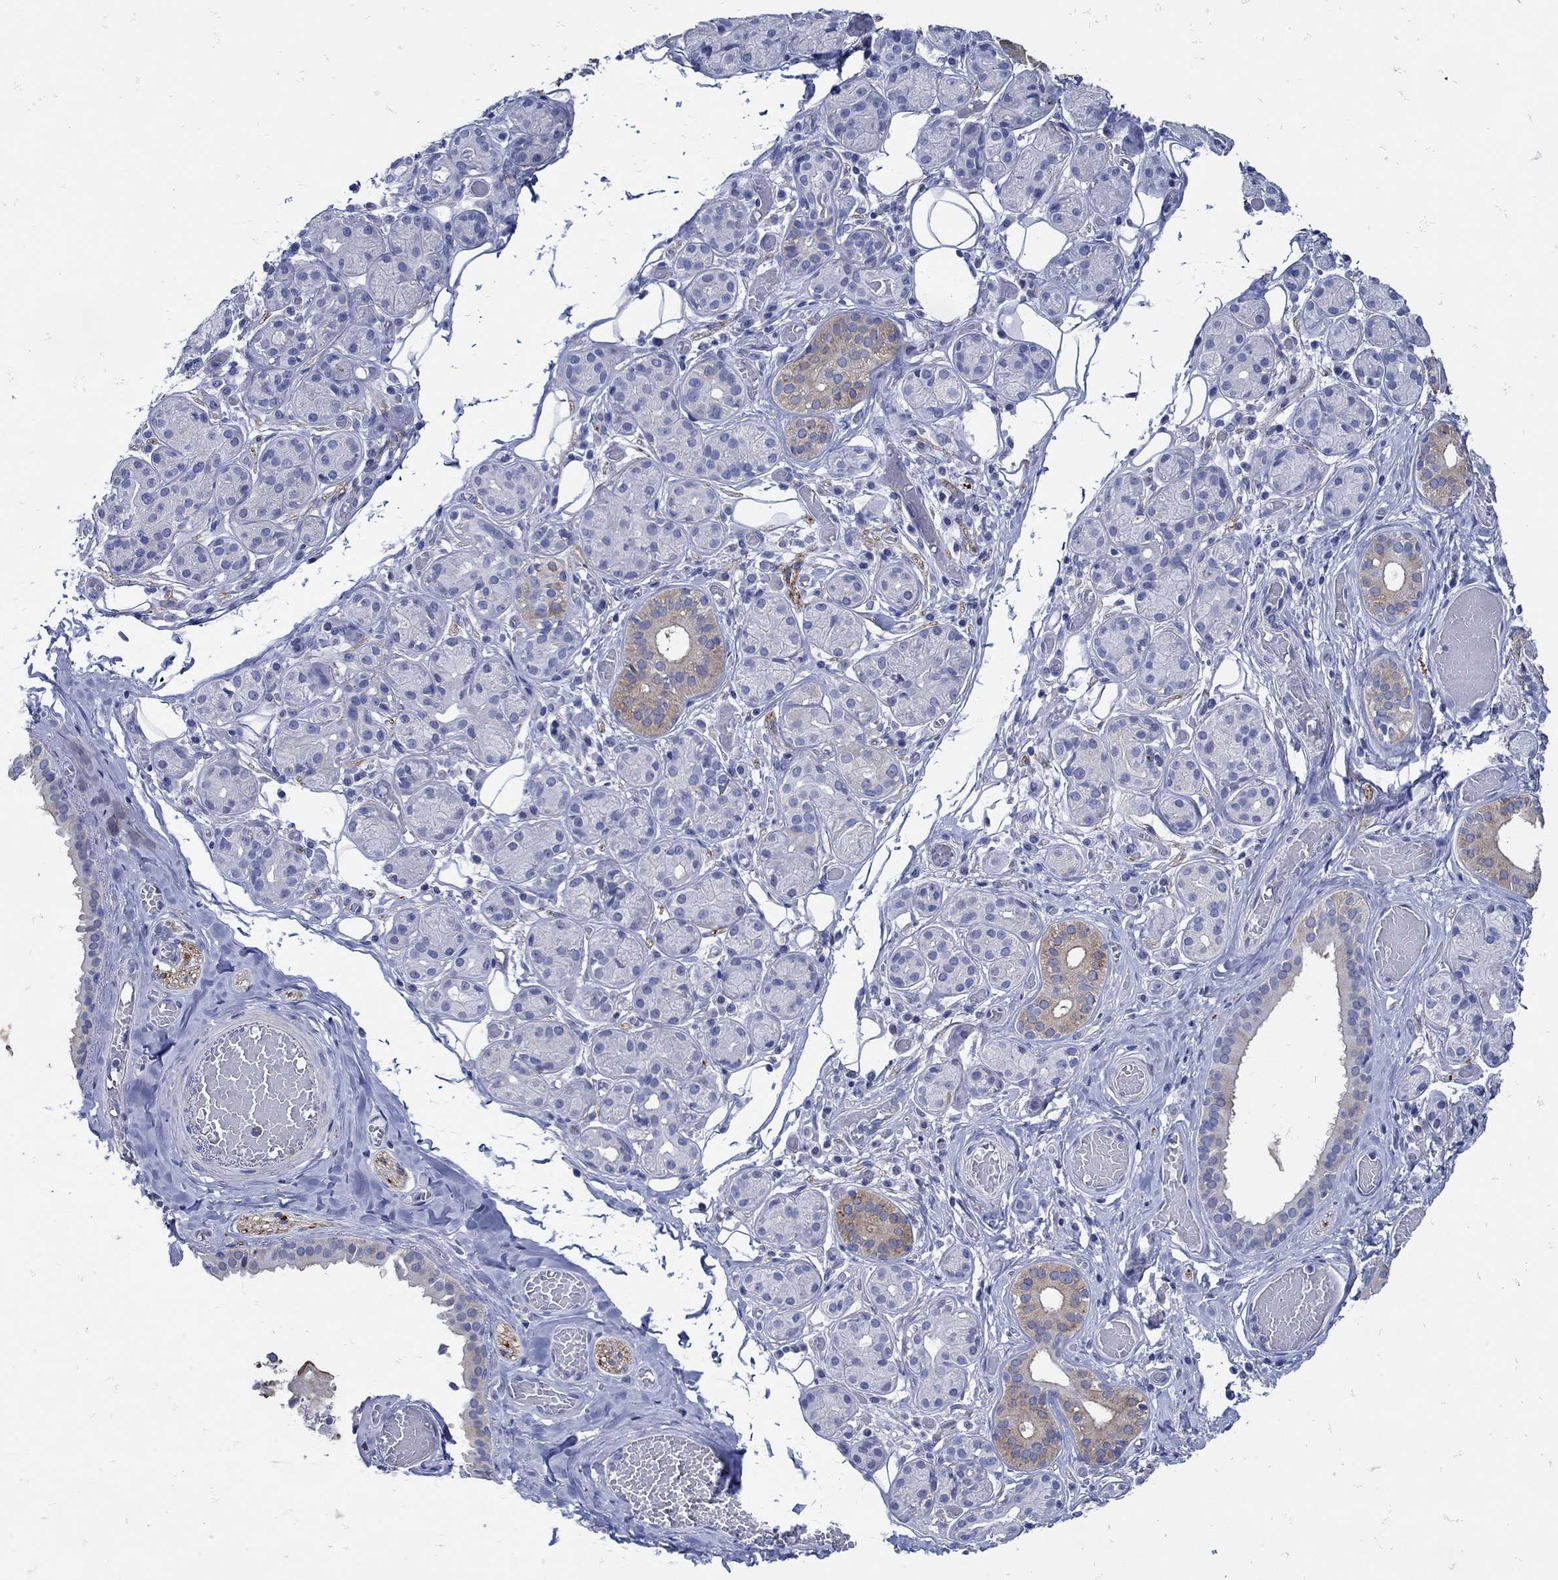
{"staining": {"intensity": "moderate", "quantity": "<25%", "location": "cytoplasmic/membranous"}, "tissue": "salivary gland", "cell_type": "Glandular cells", "image_type": "normal", "snomed": [{"axis": "morphology", "description": "Normal tissue, NOS"}, {"axis": "topography", "description": "Salivary gland"}, {"axis": "topography", "description": "Peripheral nerve tissue"}], "caption": "Immunohistochemical staining of normal human salivary gland reveals <25% levels of moderate cytoplasmic/membranous protein positivity in about <25% of glandular cells. (DAB (3,3'-diaminobenzidine) = brown stain, brightfield microscopy at high magnification).", "gene": "NOS1", "patient": {"sex": "male", "age": 71}}